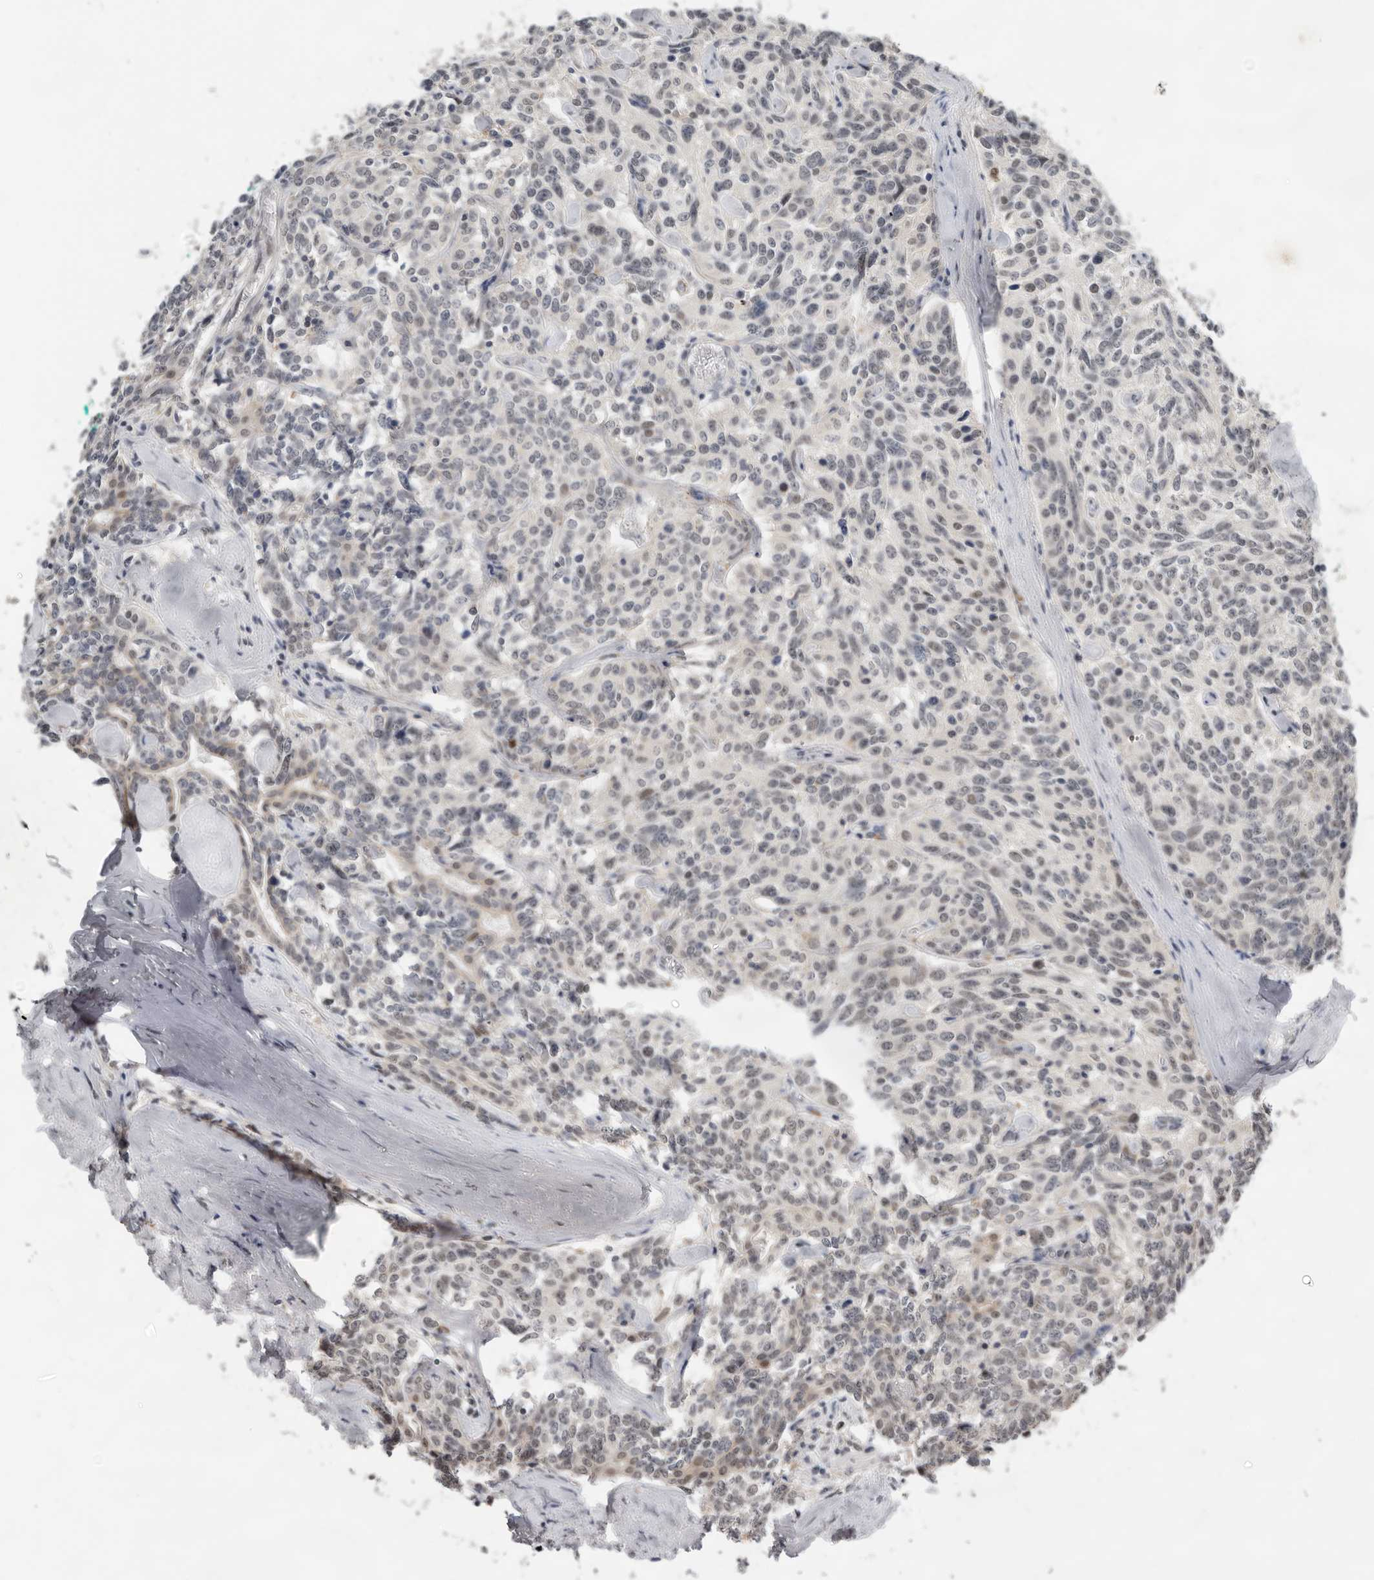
{"staining": {"intensity": "moderate", "quantity": "25%-75%", "location": "nuclear"}, "tissue": "carcinoid", "cell_type": "Tumor cells", "image_type": "cancer", "snomed": [{"axis": "morphology", "description": "Carcinoid, malignant, NOS"}, {"axis": "topography", "description": "Lung"}], "caption": "Tumor cells reveal medium levels of moderate nuclear staining in approximately 25%-75% of cells in carcinoid.", "gene": "BRCA2", "patient": {"sex": "female", "age": 46}}